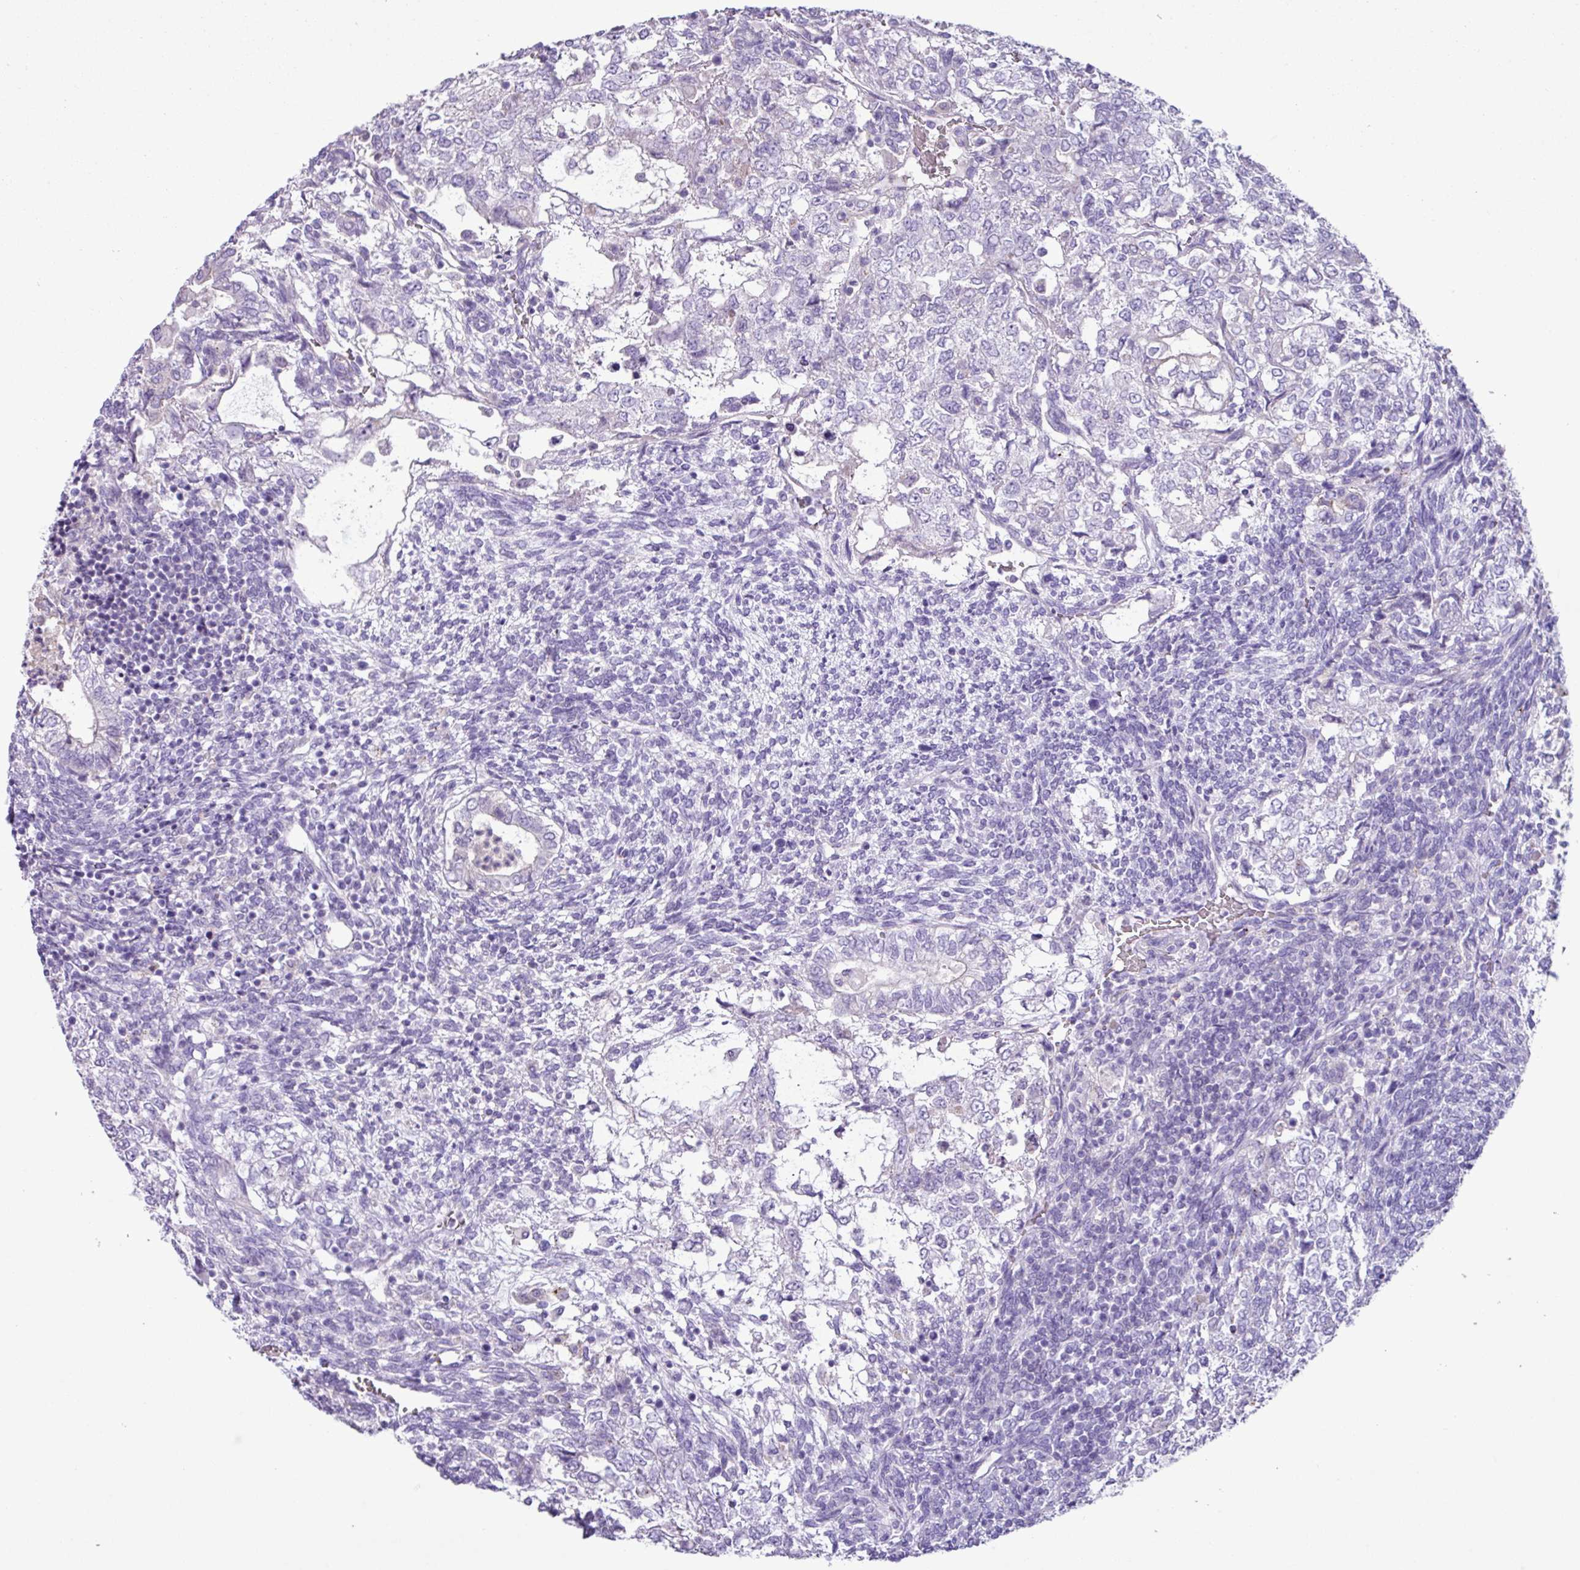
{"staining": {"intensity": "negative", "quantity": "none", "location": "none"}, "tissue": "testis cancer", "cell_type": "Tumor cells", "image_type": "cancer", "snomed": [{"axis": "morphology", "description": "Carcinoma, Embryonal, NOS"}, {"axis": "topography", "description": "Testis"}], "caption": "IHC histopathology image of neoplastic tissue: testis embryonal carcinoma stained with DAB (3,3'-diaminobenzidine) exhibits no significant protein positivity in tumor cells.", "gene": "CYSTM1", "patient": {"sex": "male", "age": 23}}